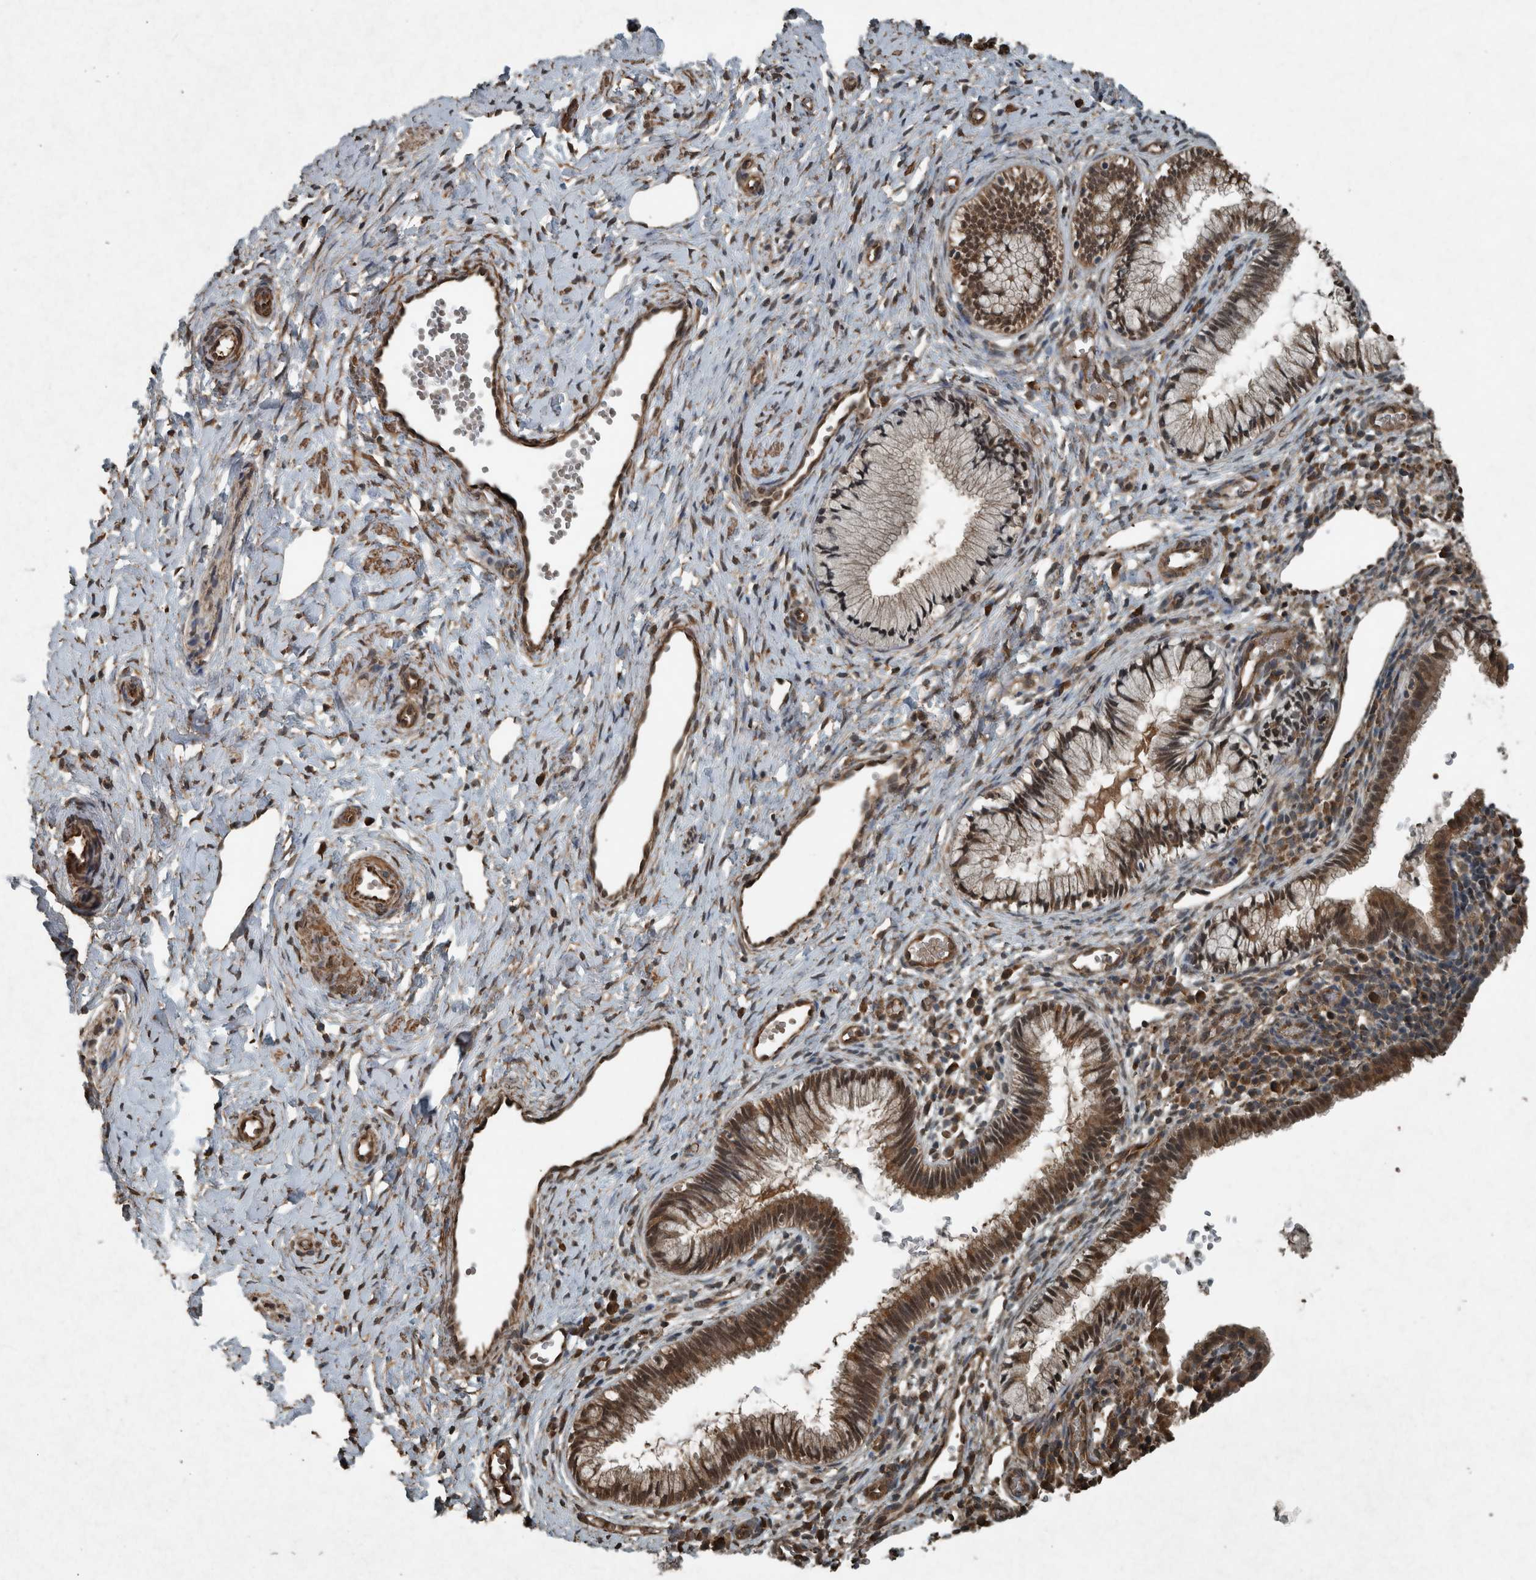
{"staining": {"intensity": "moderate", "quantity": "25%-75%", "location": "cytoplasmic/membranous,nuclear"}, "tissue": "cervix", "cell_type": "Glandular cells", "image_type": "normal", "snomed": [{"axis": "morphology", "description": "Normal tissue, NOS"}, {"axis": "topography", "description": "Cervix"}], "caption": "Immunohistochemistry (IHC) photomicrograph of benign cervix stained for a protein (brown), which reveals medium levels of moderate cytoplasmic/membranous,nuclear positivity in approximately 25%-75% of glandular cells.", "gene": "ARHGEF12", "patient": {"sex": "female", "age": 27}}